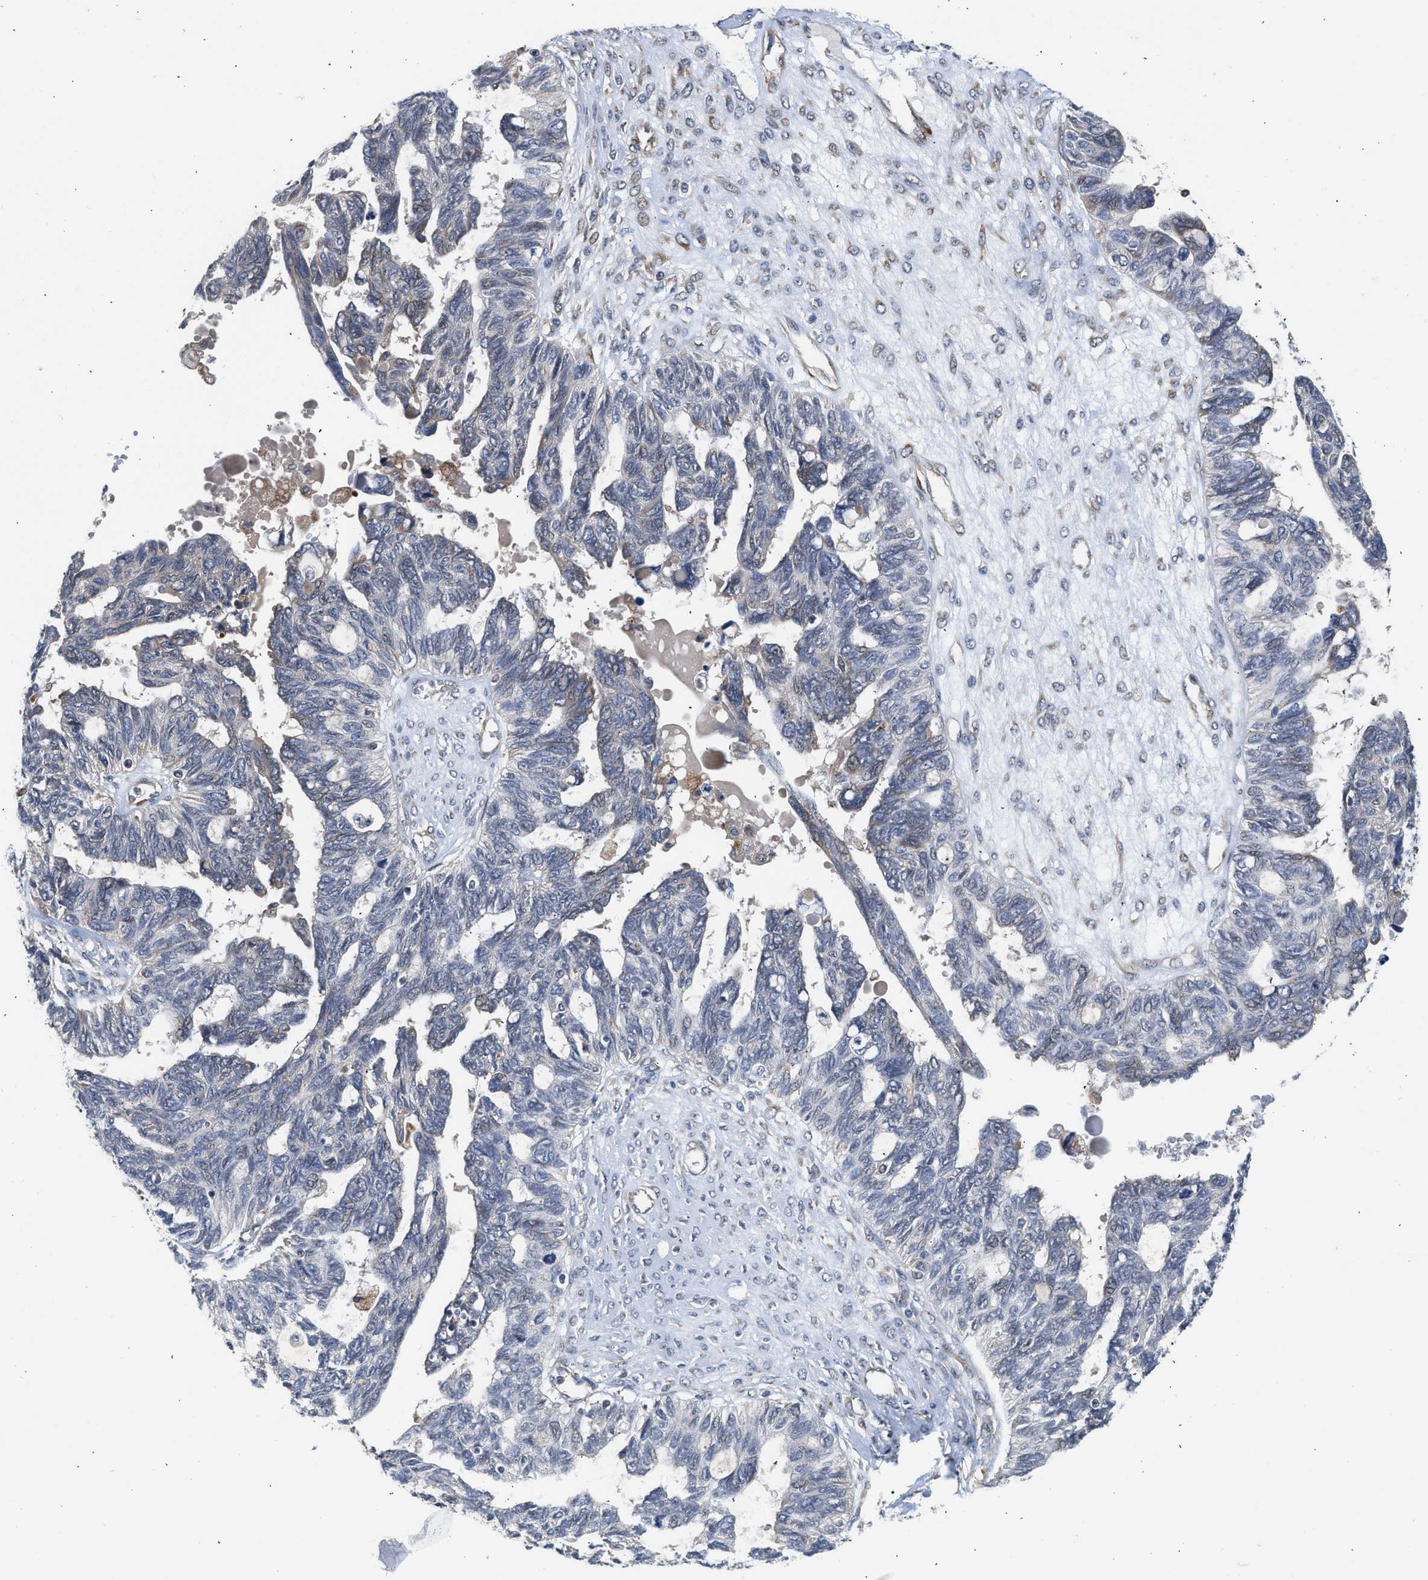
{"staining": {"intensity": "weak", "quantity": "<25%", "location": "cytoplasmic/membranous"}, "tissue": "ovarian cancer", "cell_type": "Tumor cells", "image_type": "cancer", "snomed": [{"axis": "morphology", "description": "Cystadenocarcinoma, serous, NOS"}, {"axis": "topography", "description": "Ovary"}], "caption": "There is no significant staining in tumor cells of ovarian cancer (serous cystadenocarcinoma). (IHC, brightfield microscopy, high magnification).", "gene": "POLG2", "patient": {"sex": "female", "age": 79}}